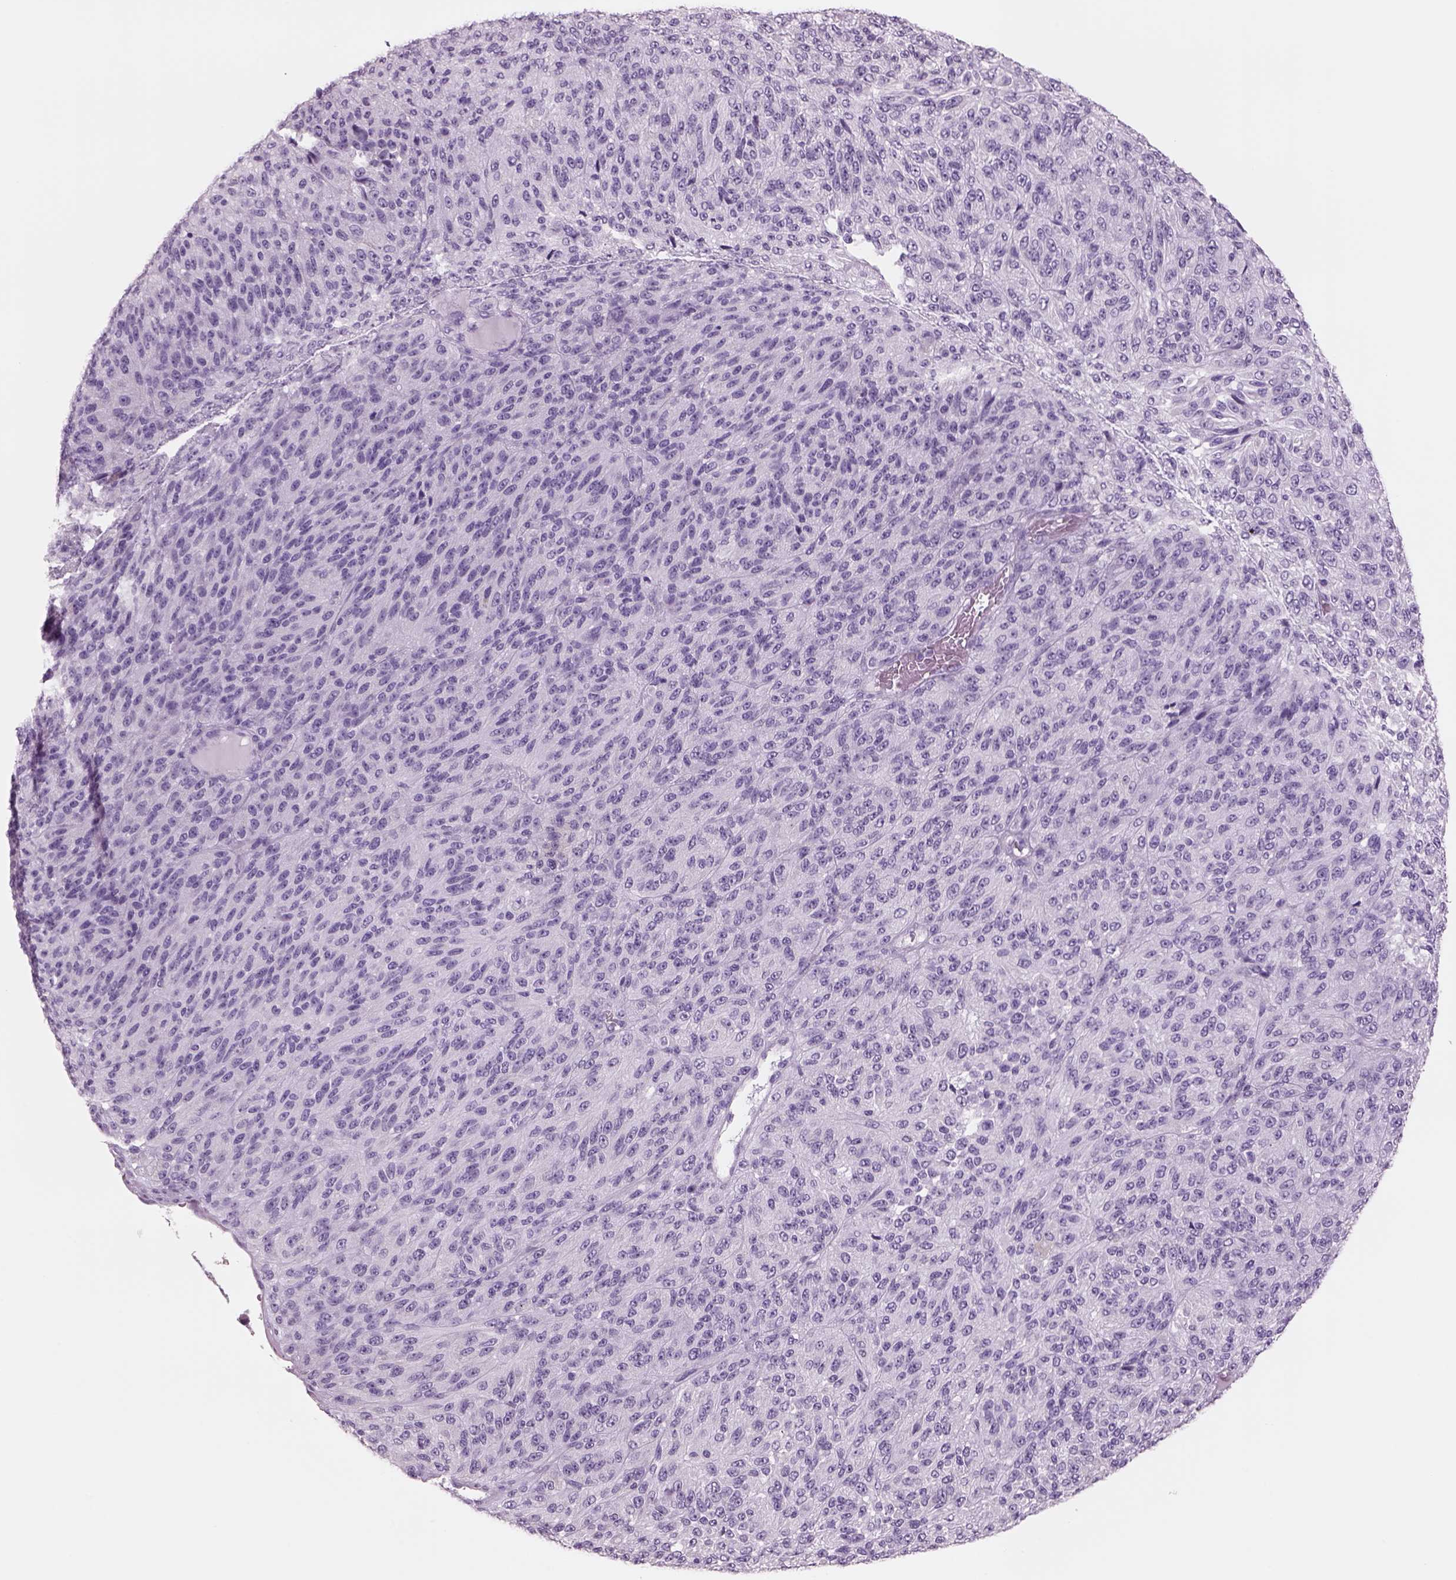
{"staining": {"intensity": "negative", "quantity": "none", "location": "none"}, "tissue": "melanoma", "cell_type": "Tumor cells", "image_type": "cancer", "snomed": [{"axis": "morphology", "description": "Malignant melanoma, Metastatic site"}, {"axis": "topography", "description": "Brain"}], "caption": "Tumor cells are negative for protein expression in human malignant melanoma (metastatic site).", "gene": "RHO", "patient": {"sex": "female", "age": 56}}